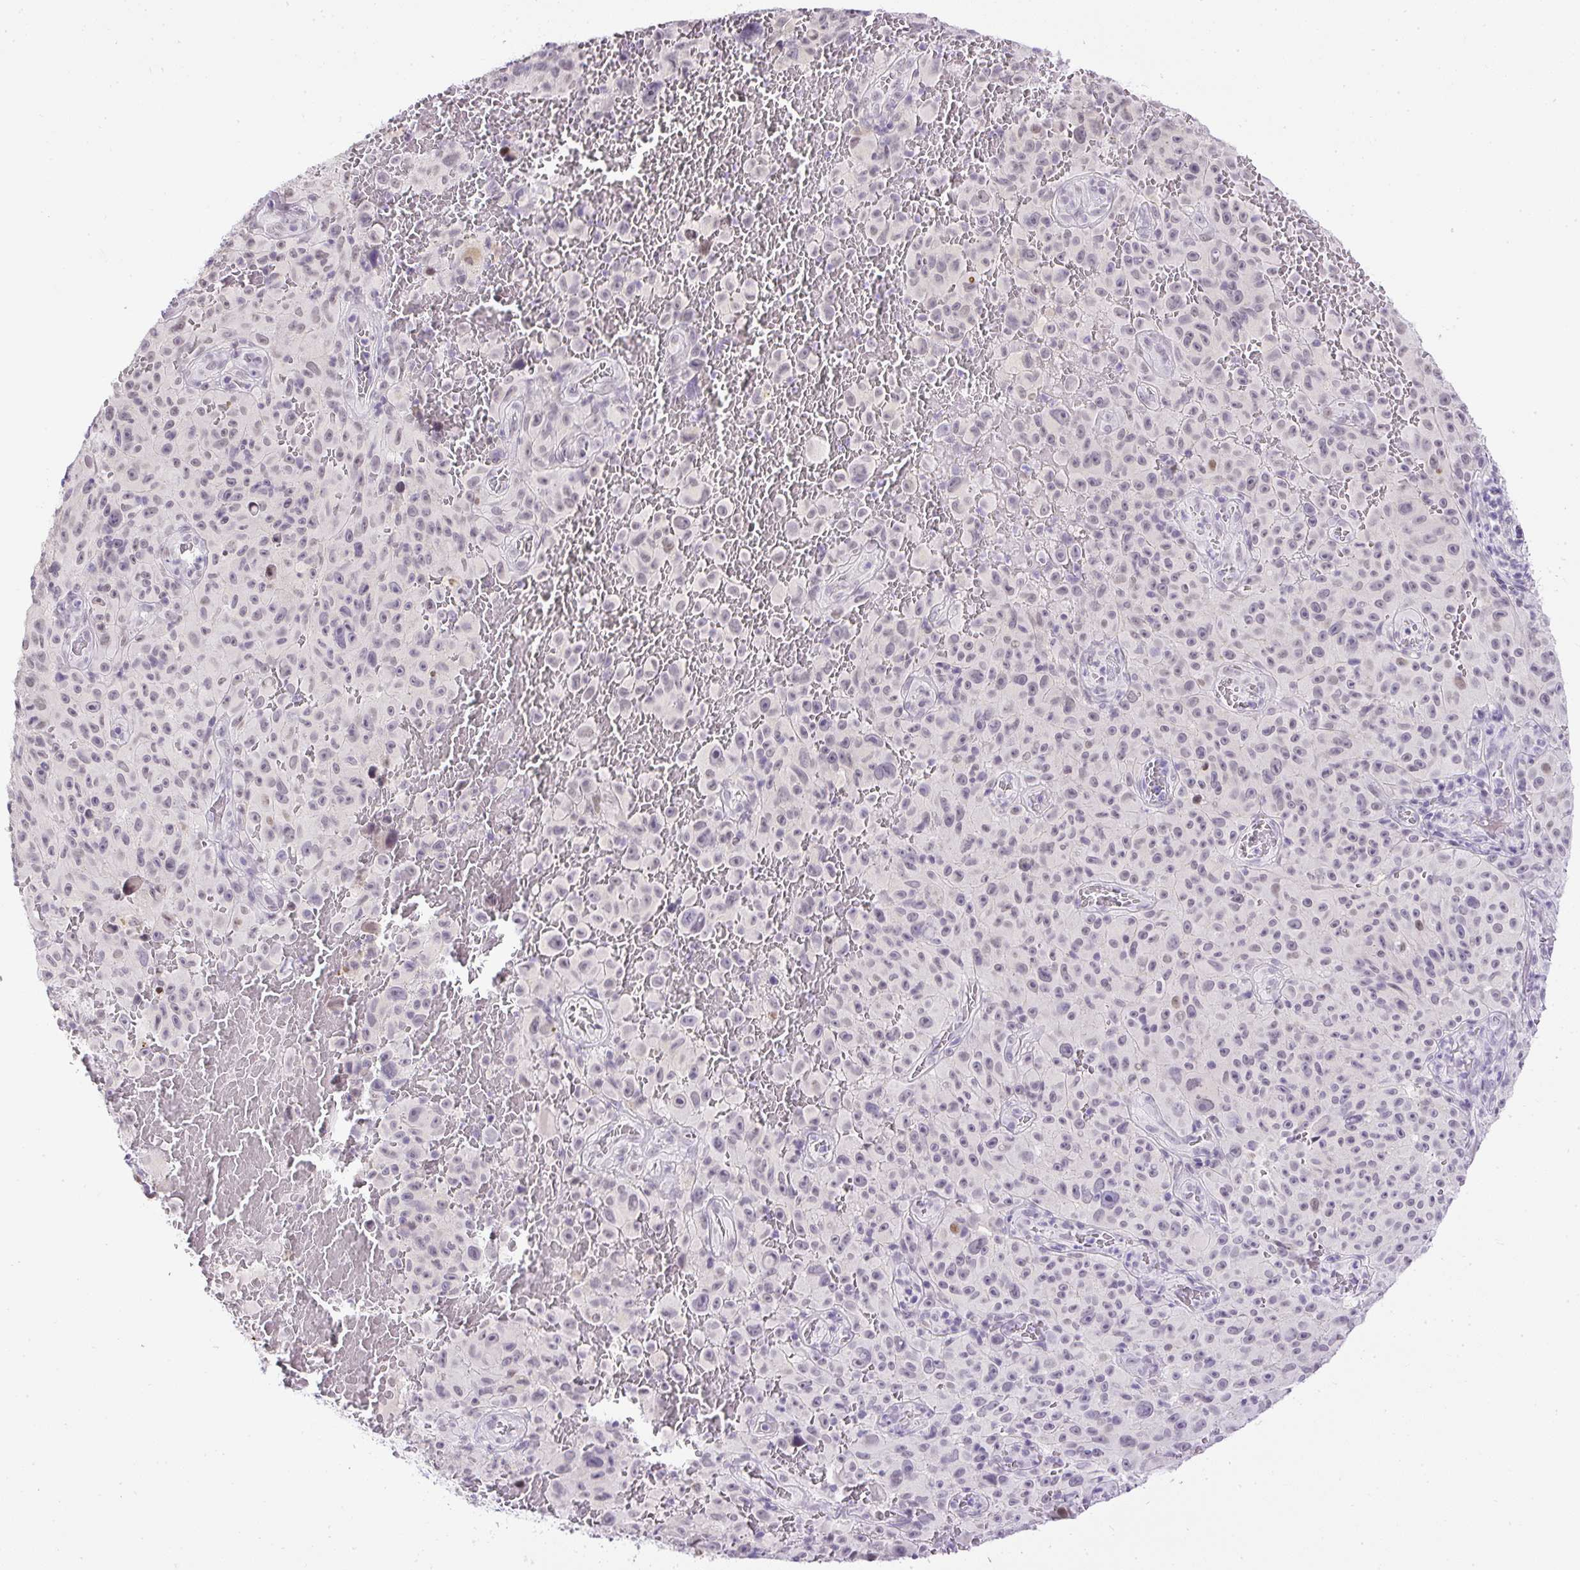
{"staining": {"intensity": "negative", "quantity": "none", "location": "none"}, "tissue": "melanoma", "cell_type": "Tumor cells", "image_type": "cancer", "snomed": [{"axis": "morphology", "description": "Malignant melanoma, NOS"}, {"axis": "topography", "description": "Skin"}], "caption": "Immunohistochemistry of human melanoma demonstrates no staining in tumor cells.", "gene": "WNT10B", "patient": {"sex": "female", "age": 82}}